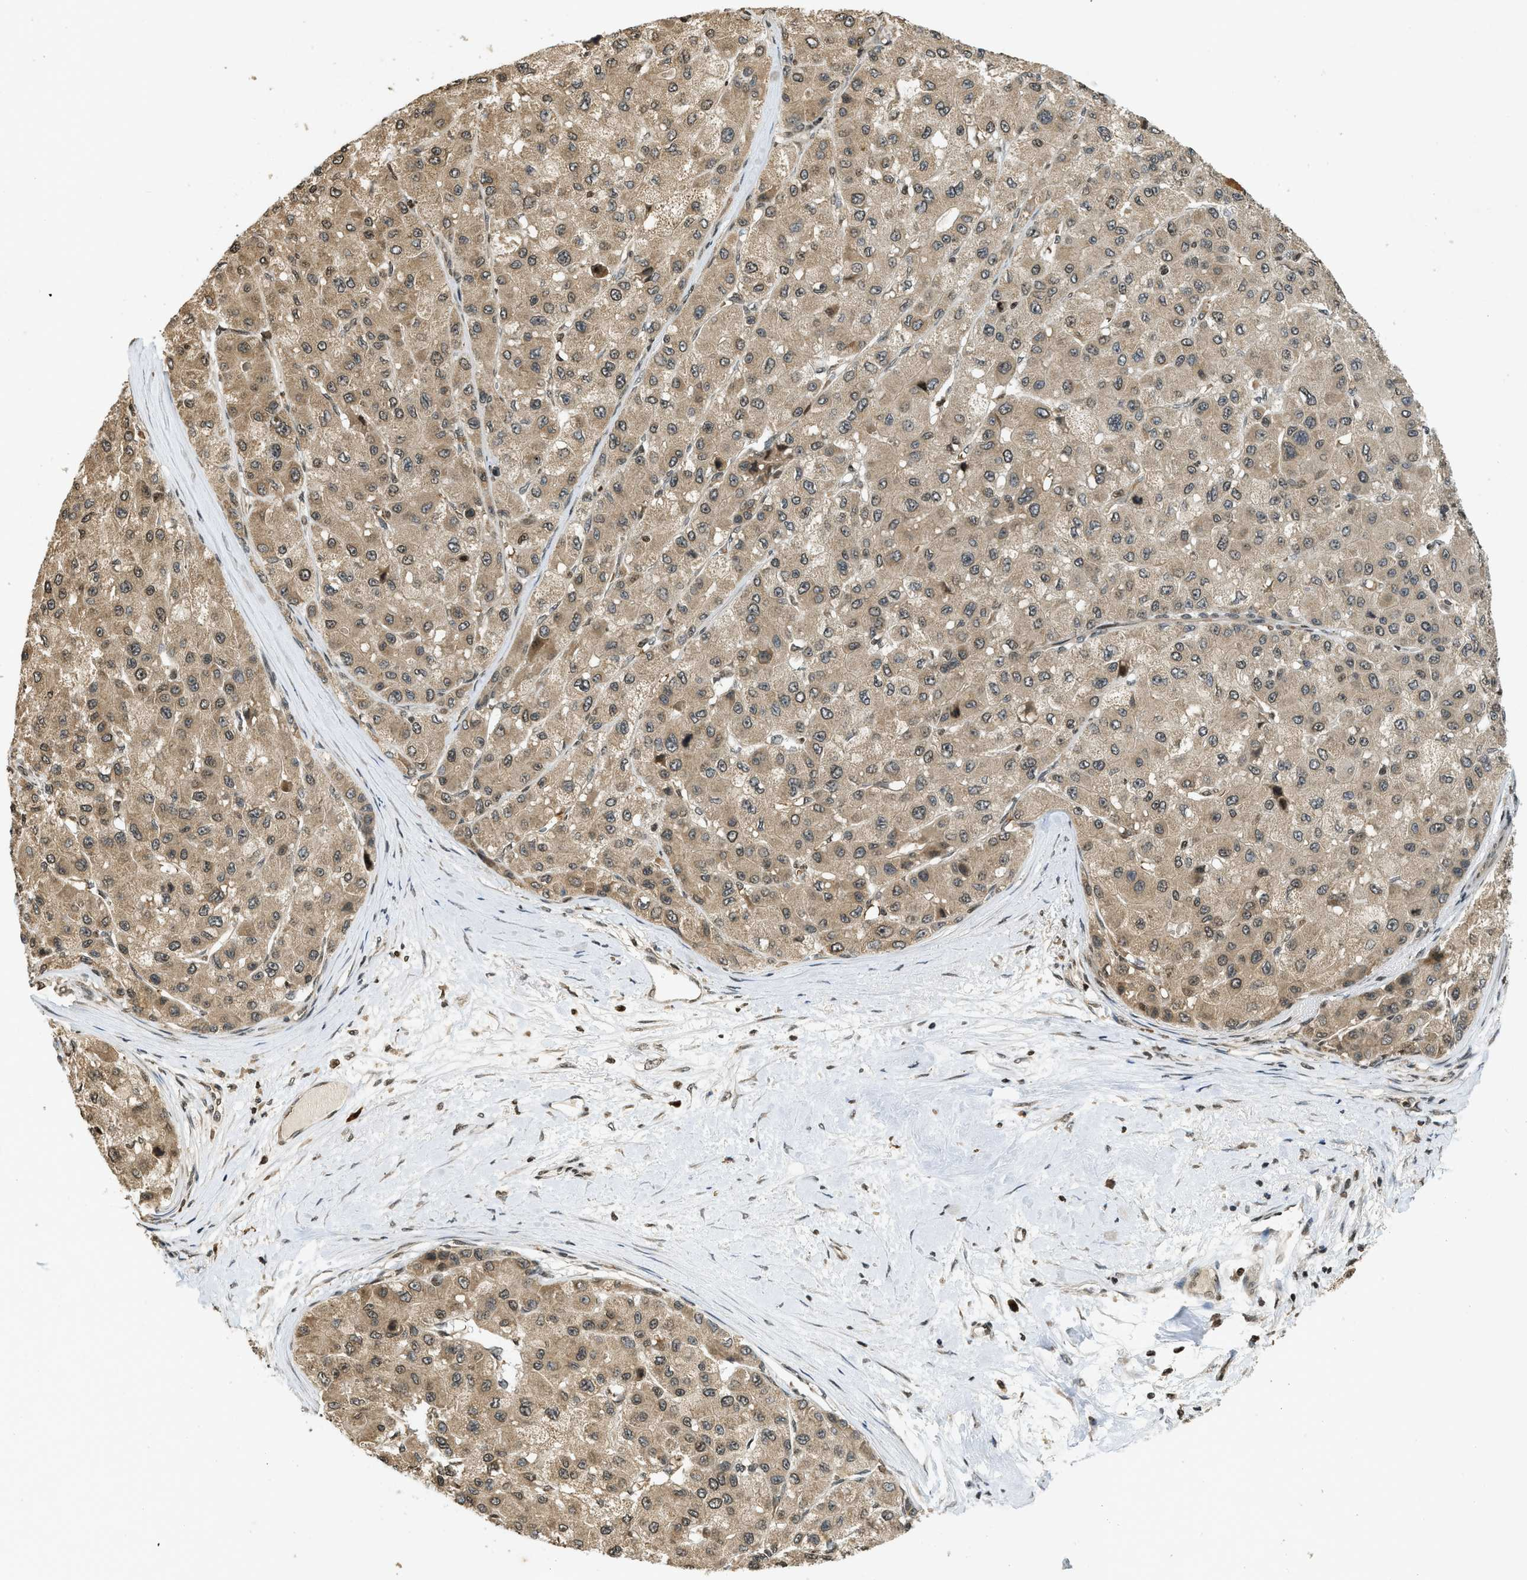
{"staining": {"intensity": "moderate", "quantity": ">75%", "location": "cytoplasmic/membranous,nuclear"}, "tissue": "liver cancer", "cell_type": "Tumor cells", "image_type": "cancer", "snomed": [{"axis": "morphology", "description": "Carcinoma, Hepatocellular, NOS"}, {"axis": "topography", "description": "Liver"}], "caption": "Immunohistochemistry (IHC) staining of liver cancer (hepatocellular carcinoma), which shows medium levels of moderate cytoplasmic/membranous and nuclear staining in about >75% of tumor cells indicating moderate cytoplasmic/membranous and nuclear protein positivity. The staining was performed using DAB (brown) for protein detection and nuclei were counterstained in hematoxylin (blue).", "gene": "SIAH1", "patient": {"sex": "male", "age": 80}}